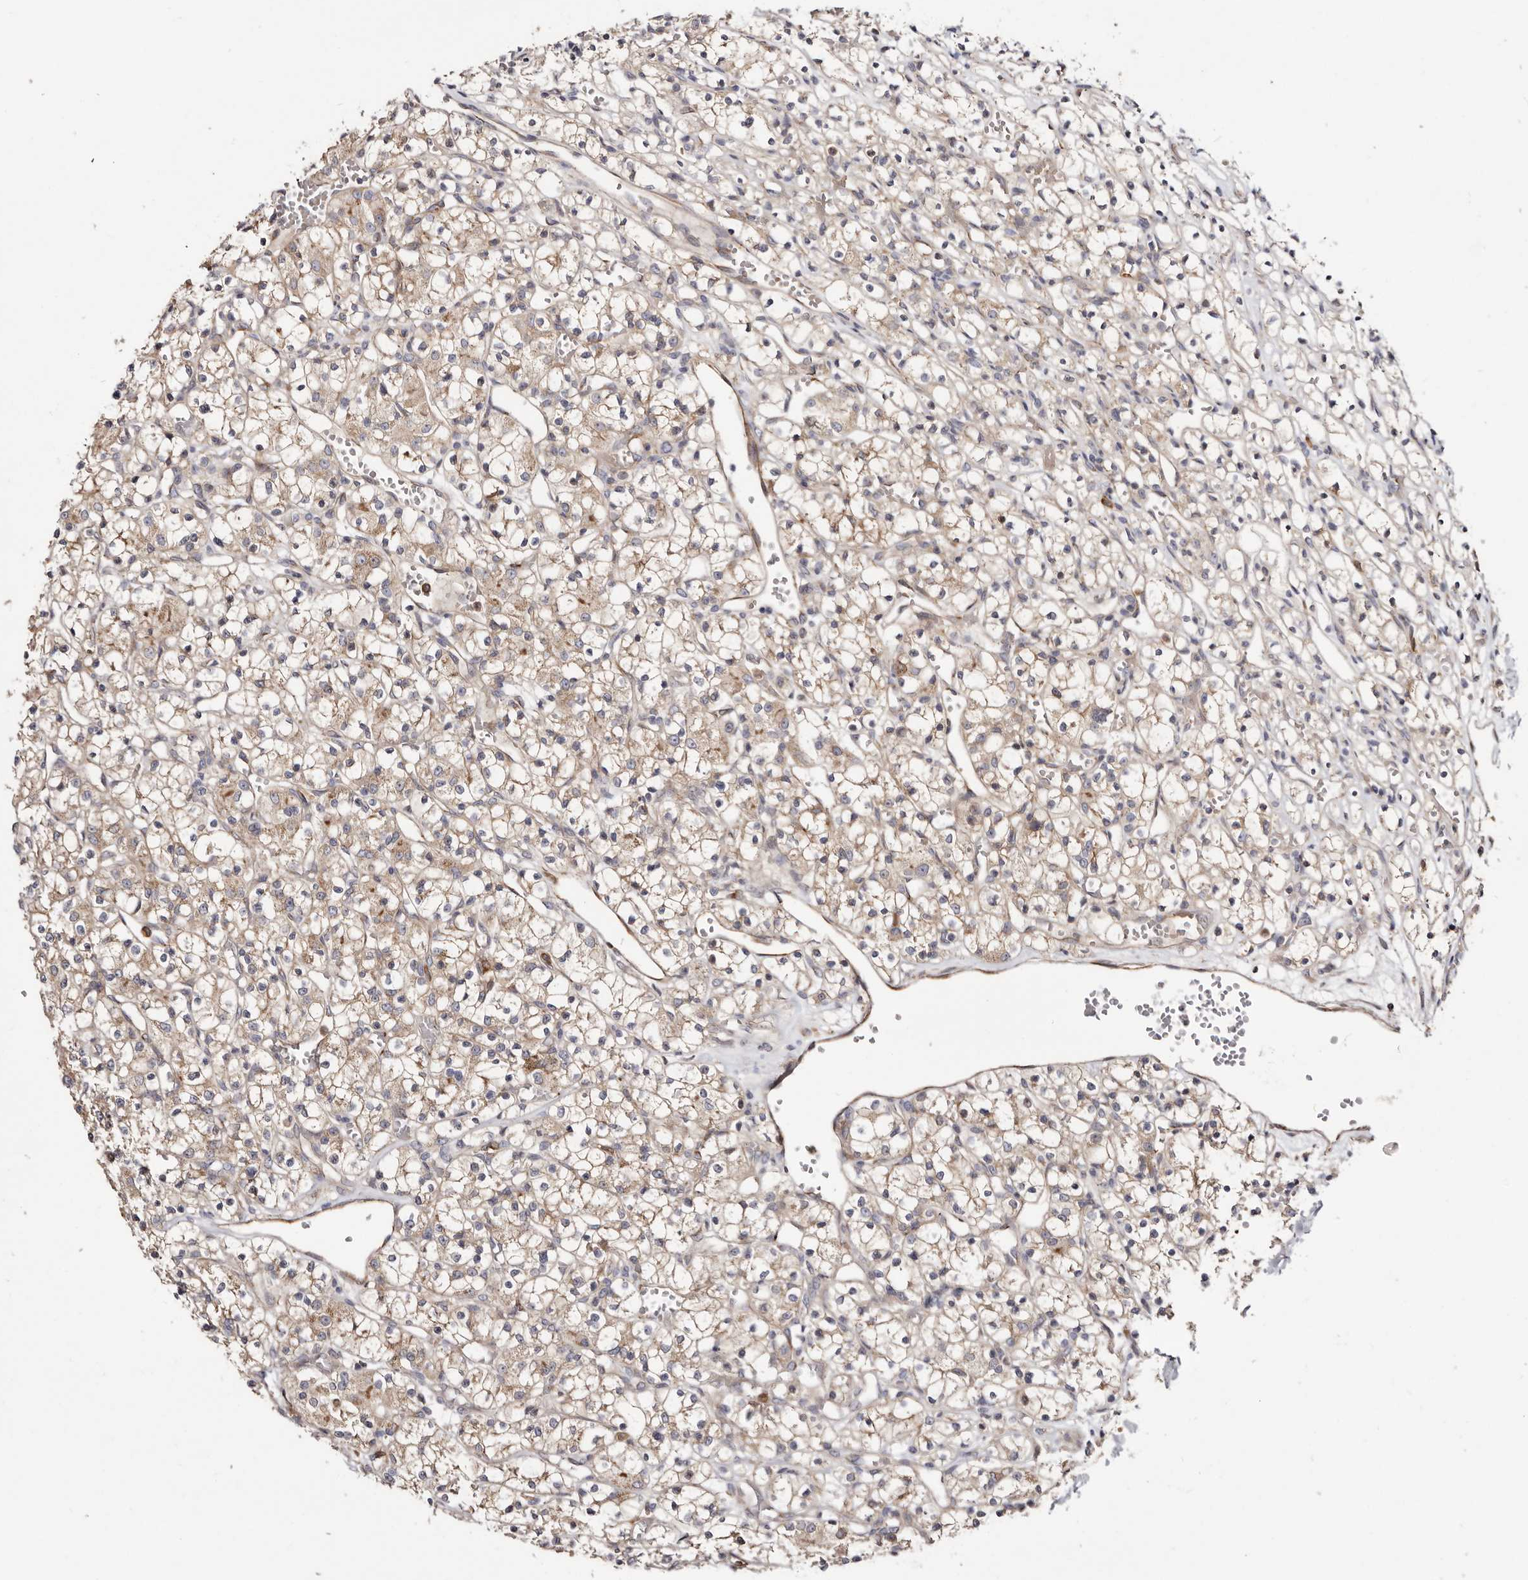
{"staining": {"intensity": "weak", "quantity": ">75%", "location": "cytoplasmic/membranous"}, "tissue": "renal cancer", "cell_type": "Tumor cells", "image_type": "cancer", "snomed": [{"axis": "morphology", "description": "Adenocarcinoma, NOS"}, {"axis": "topography", "description": "Kidney"}], "caption": "Brown immunohistochemical staining in human renal adenocarcinoma demonstrates weak cytoplasmic/membranous positivity in approximately >75% of tumor cells.", "gene": "LRRC25", "patient": {"sex": "female", "age": 59}}